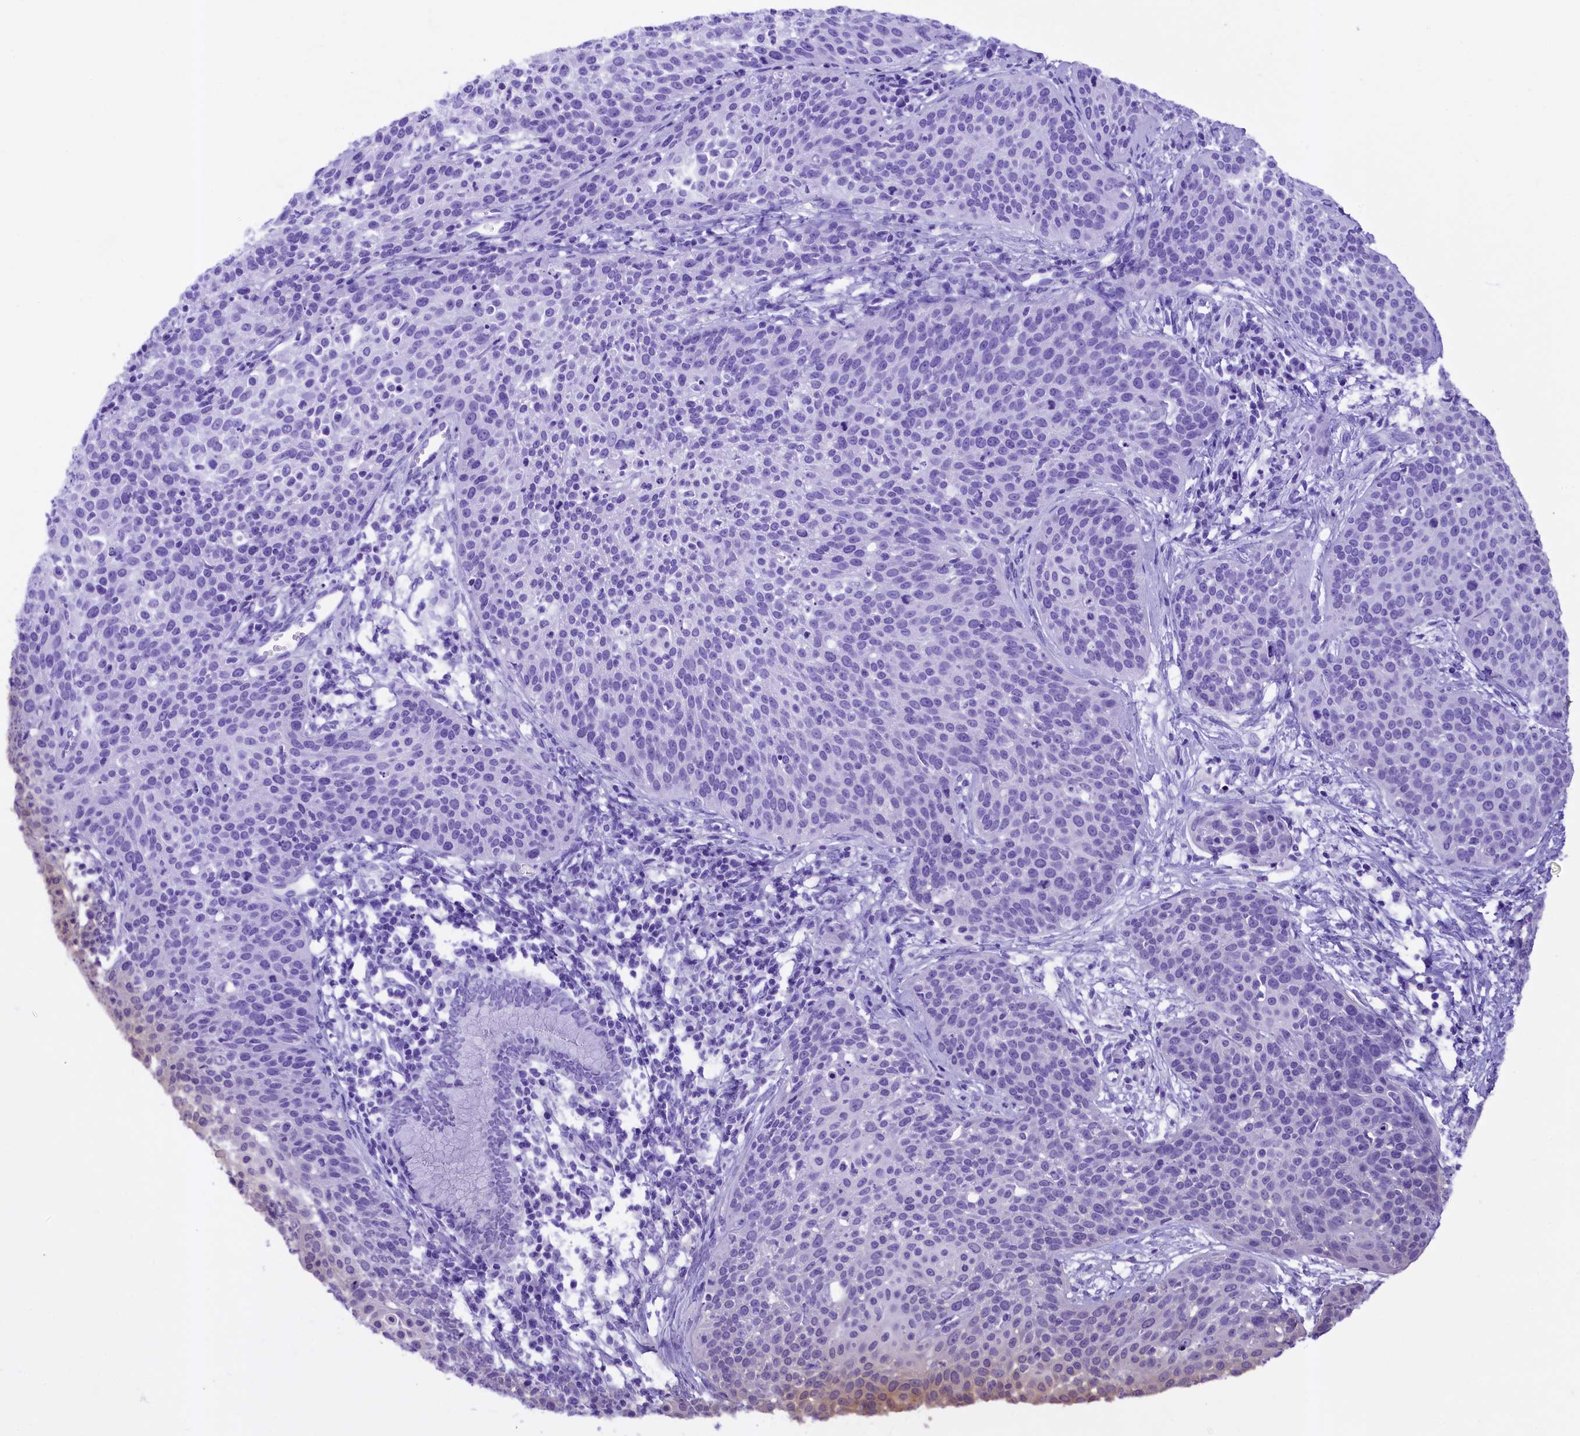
{"staining": {"intensity": "negative", "quantity": "none", "location": "none"}, "tissue": "cervical cancer", "cell_type": "Tumor cells", "image_type": "cancer", "snomed": [{"axis": "morphology", "description": "Squamous cell carcinoma, NOS"}, {"axis": "topography", "description": "Cervix"}], "caption": "IHC photomicrograph of neoplastic tissue: cervical squamous cell carcinoma stained with DAB shows no significant protein positivity in tumor cells. The staining was performed using DAB (3,3'-diaminobenzidine) to visualize the protein expression in brown, while the nuclei were stained in blue with hematoxylin (Magnification: 20x).", "gene": "UBXN6", "patient": {"sex": "female", "age": 38}}